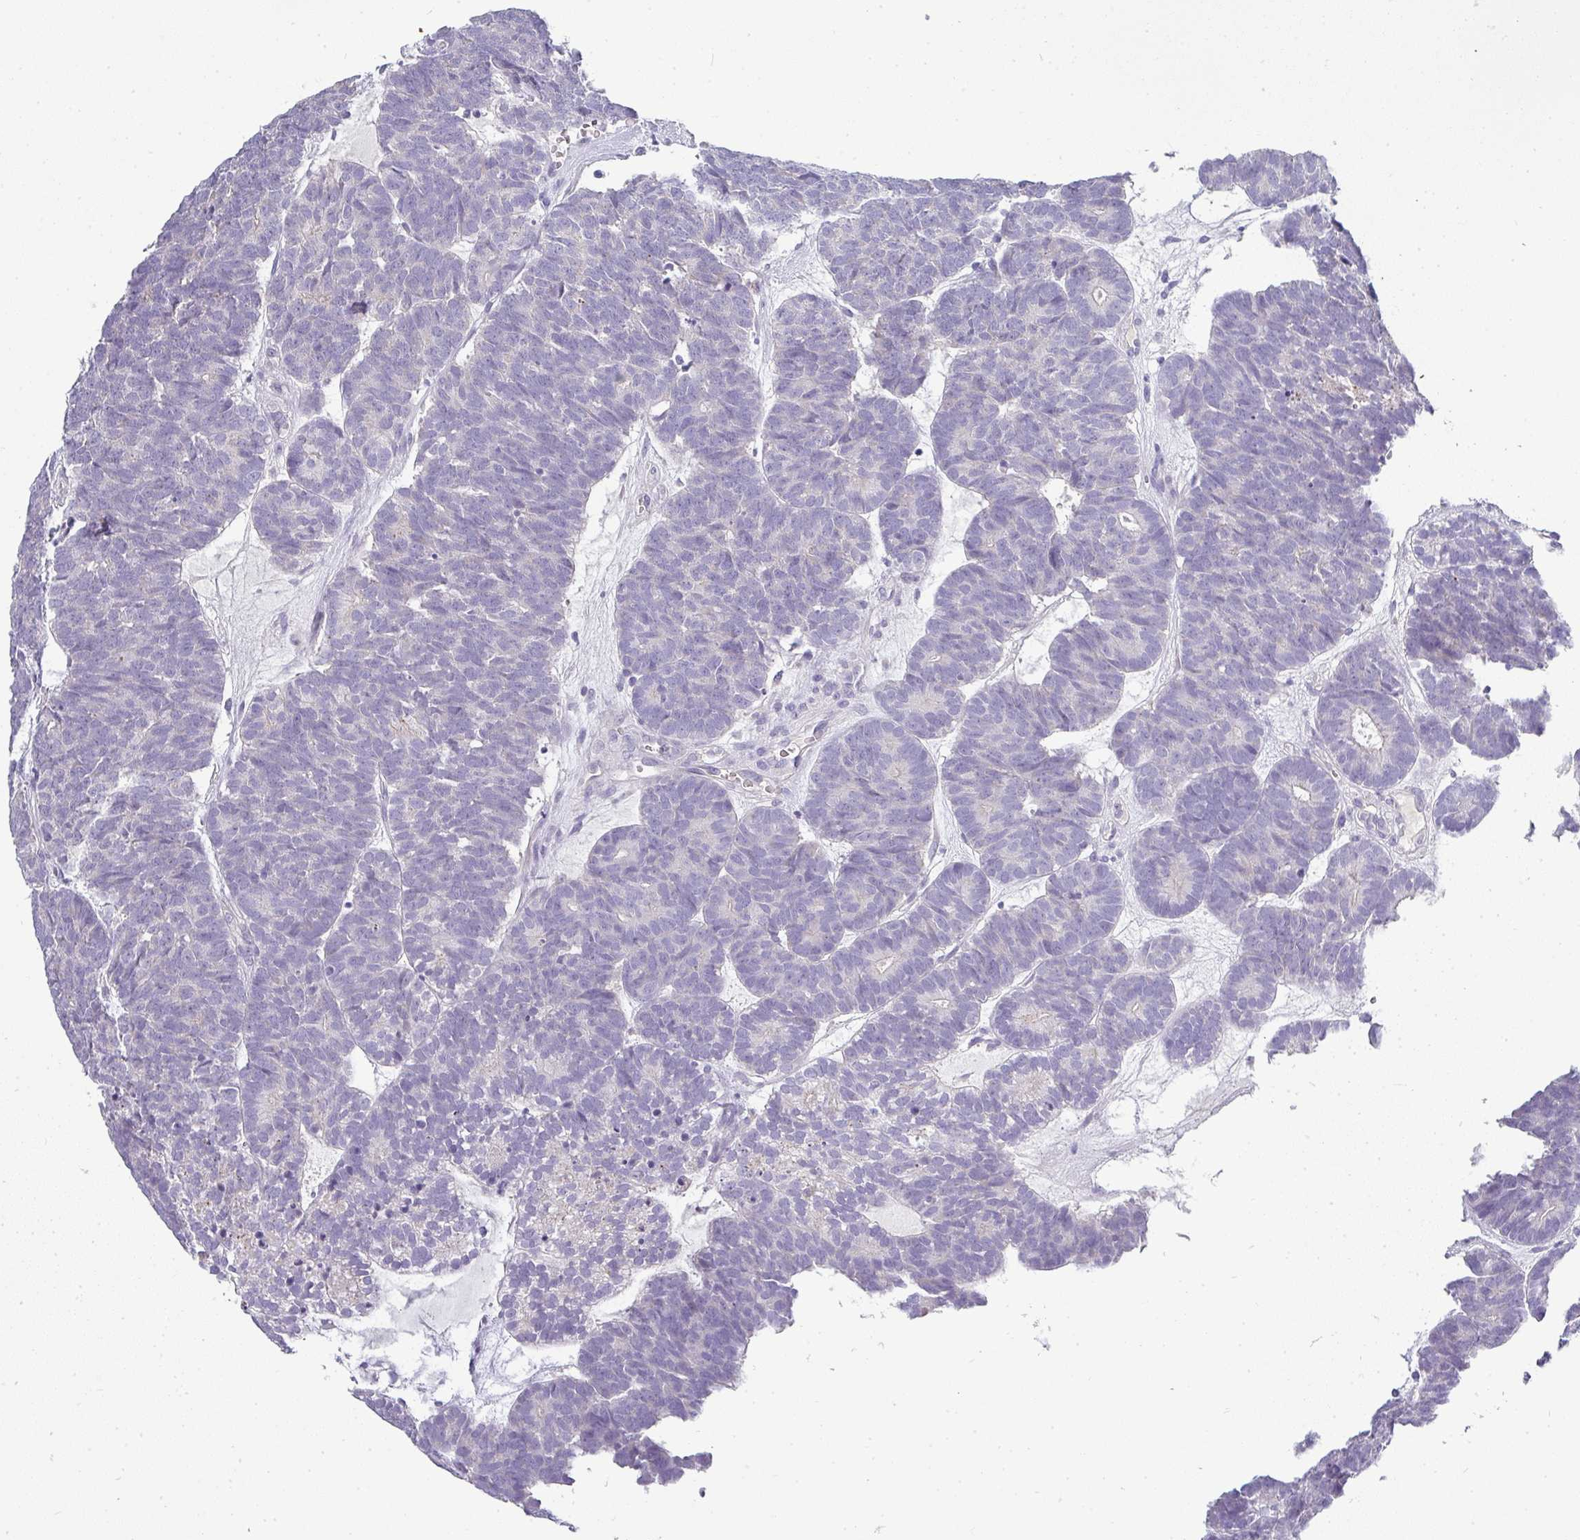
{"staining": {"intensity": "negative", "quantity": "none", "location": "none"}, "tissue": "head and neck cancer", "cell_type": "Tumor cells", "image_type": "cancer", "snomed": [{"axis": "morphology", "description": "Adenocarcinoma, NOS"}, {"axis": "topography", "description": "Head-Neck"}], "caption": "Human adenocarcinoma (head and neck) stained for a protein using immunohistochemistry reveals no staining in tumor cells.", "gene": "ASXL3", "patient": {"sex": "female", "age": 81}}